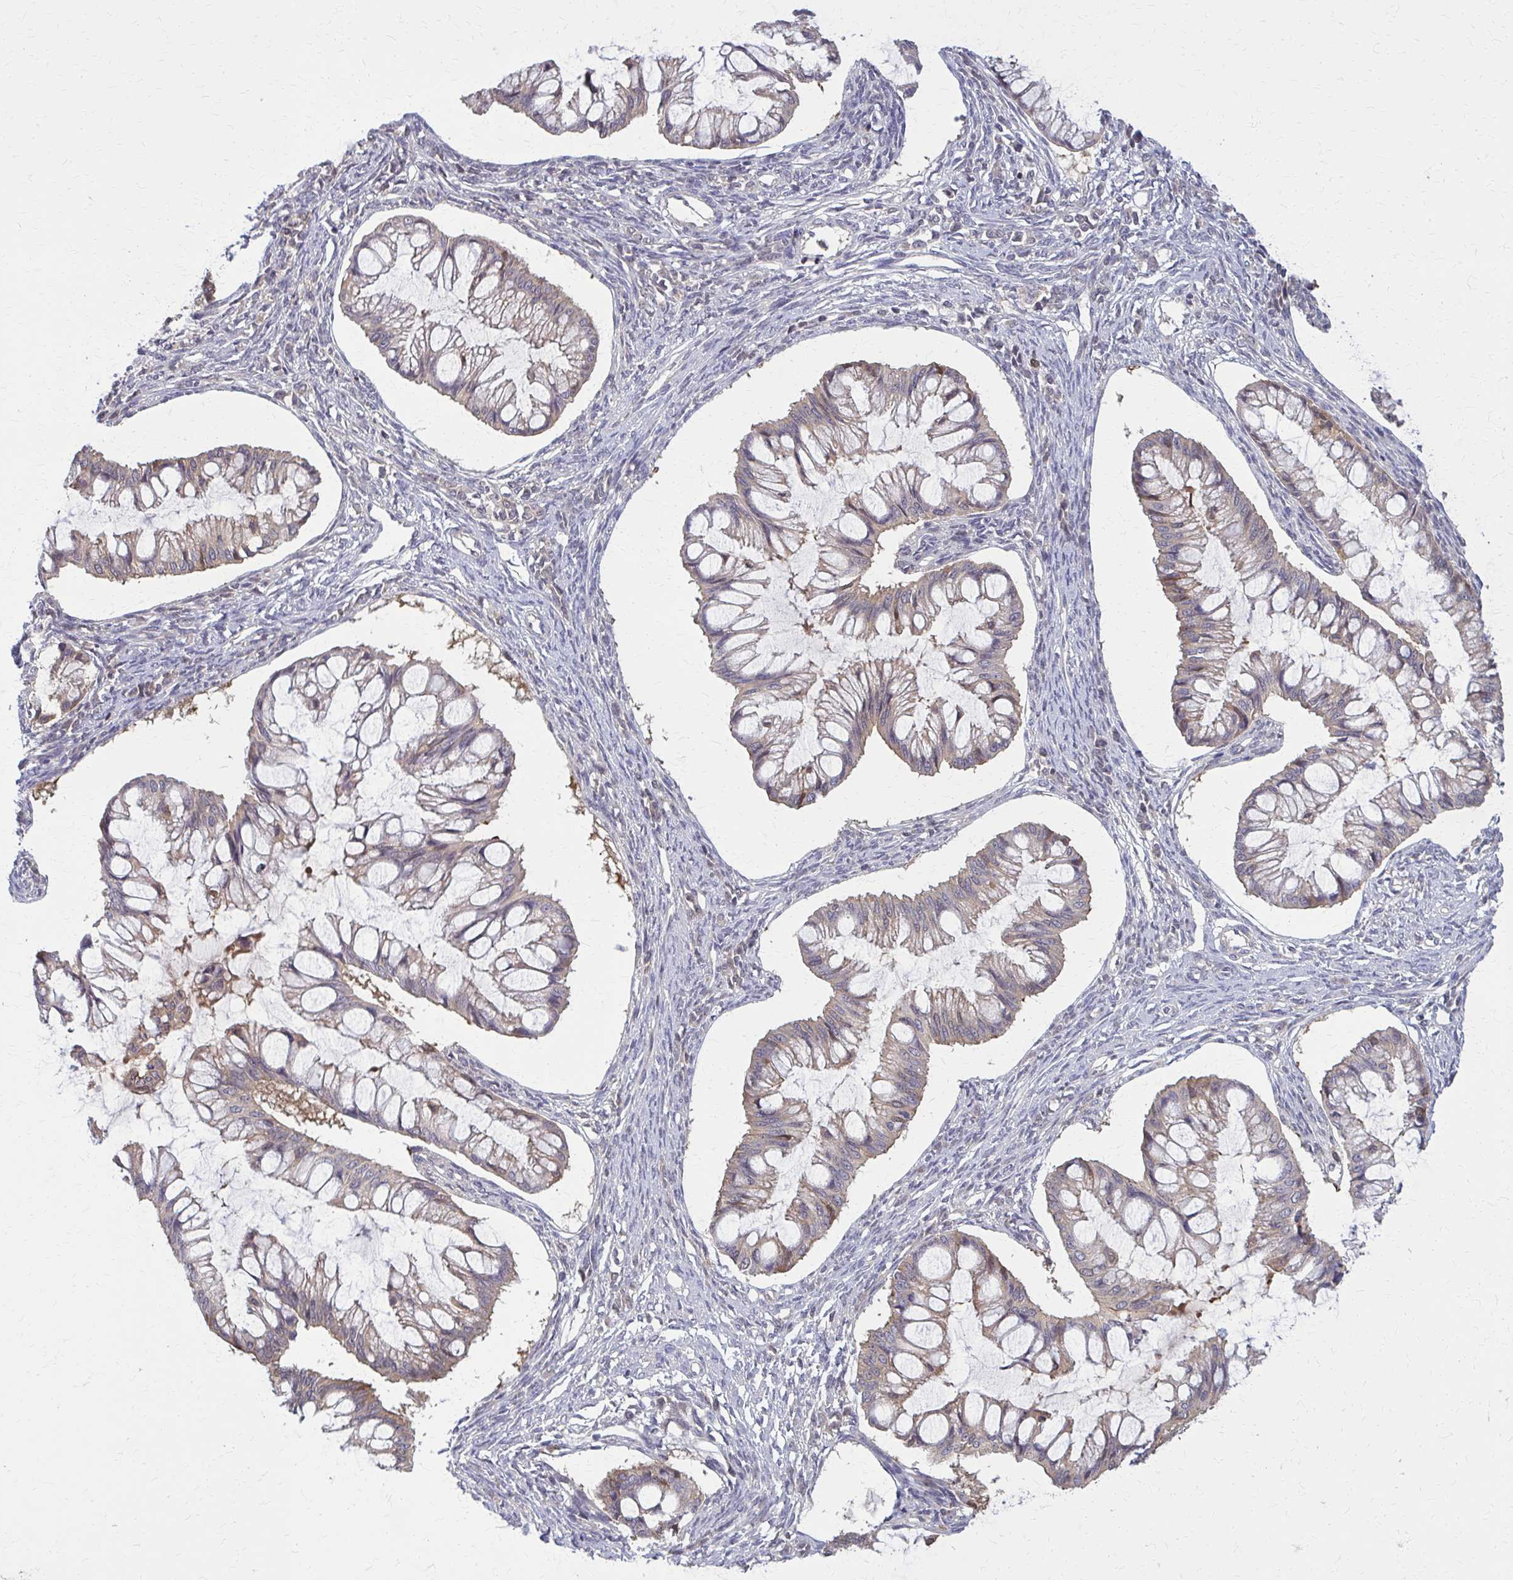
{"staining": {"intensity": "weak", "quantity": "25%-75%", "location": "cytoplasmic/membranous"}, "tissue": "ovarian cancer", "cell_type": "Tumor cells", "image_type": "cancer", "snomed": [{"axis": "morphology", "description": "Cystadenocarcinoma, mucinous, NOS"}, {"axis": "topography", "description": "Ovary"}], "caption": "Human ovarian cancer stained for a protein (brown) shows weak cytoplasmic/membranous positive expression in about 25%-75% of tumor cells.", "gene": "DBI", "patient": {"sex": "female", "age": 73}}